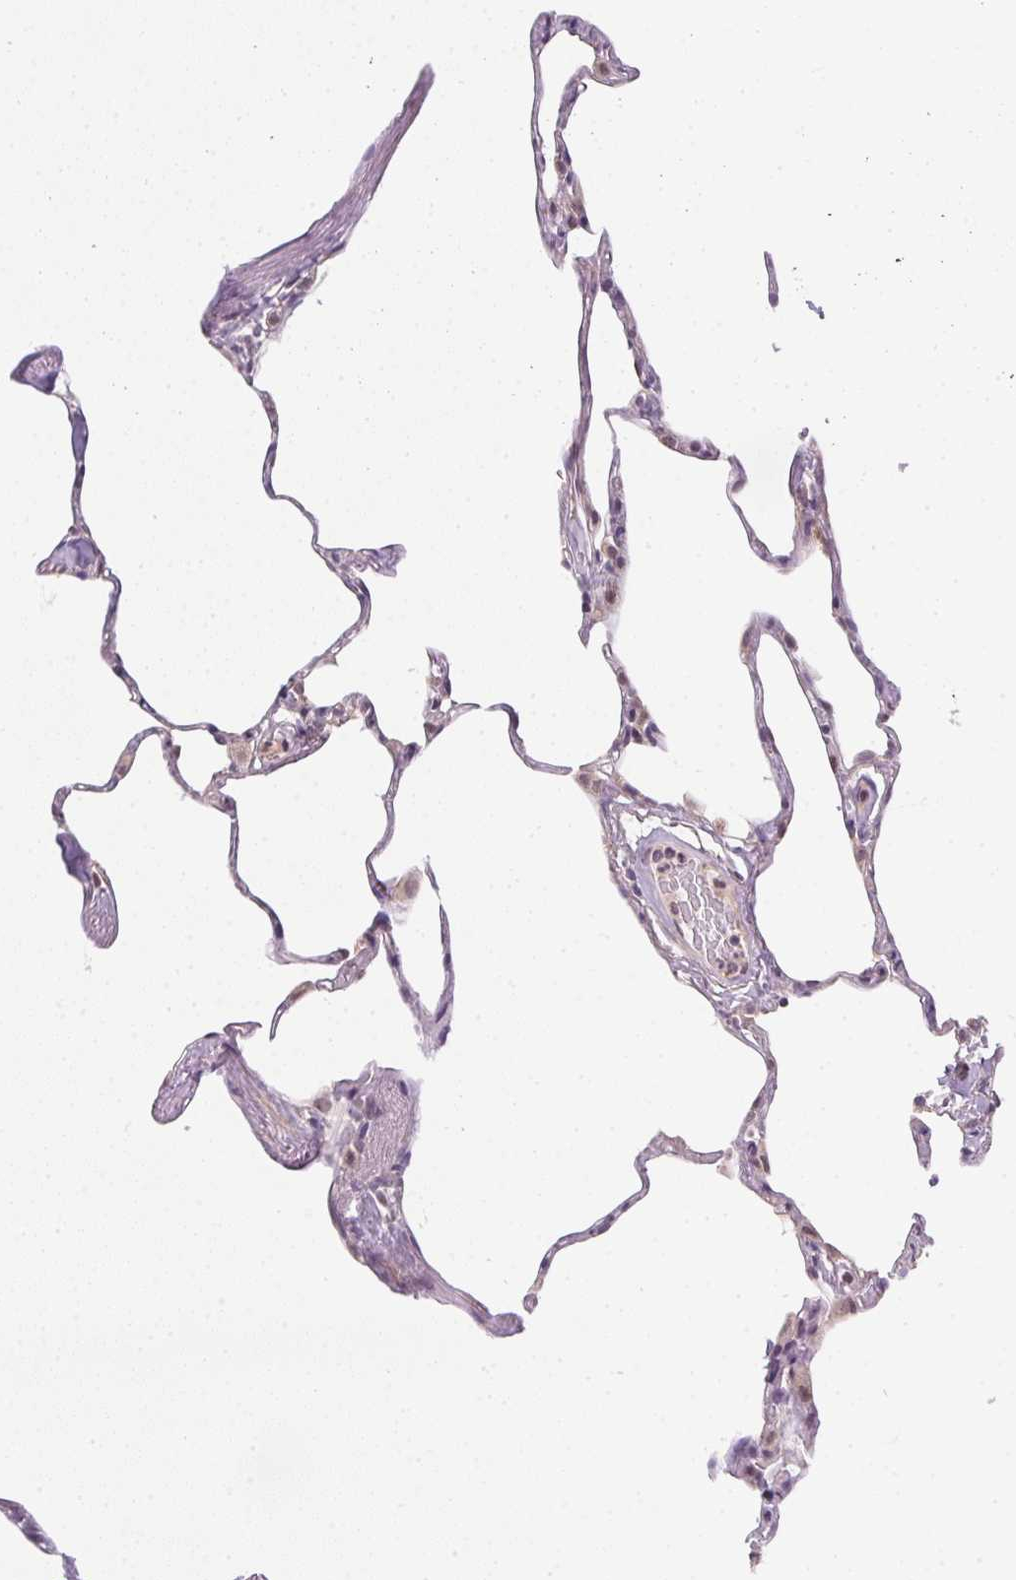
{"staining": {"intensity": "negative", "quantity": "none", "location": "none"}, "tissue": "lung", "cell_type": "Alveolar cells", "image_type": "normal", "snomed": [{"axis": "morphology", "description": "Normal tissue, NOS"}, {"axis": "topography", "description": "Lung"}], "caption": "Alveolar cells show no significant protein expression in unremarkable lung. (DAB (3,3'-diaminobenzidine) immunohistochemistry, high magnification).", "gene": "CFAP92", "patient": {"sex": "male", "age": 65}}